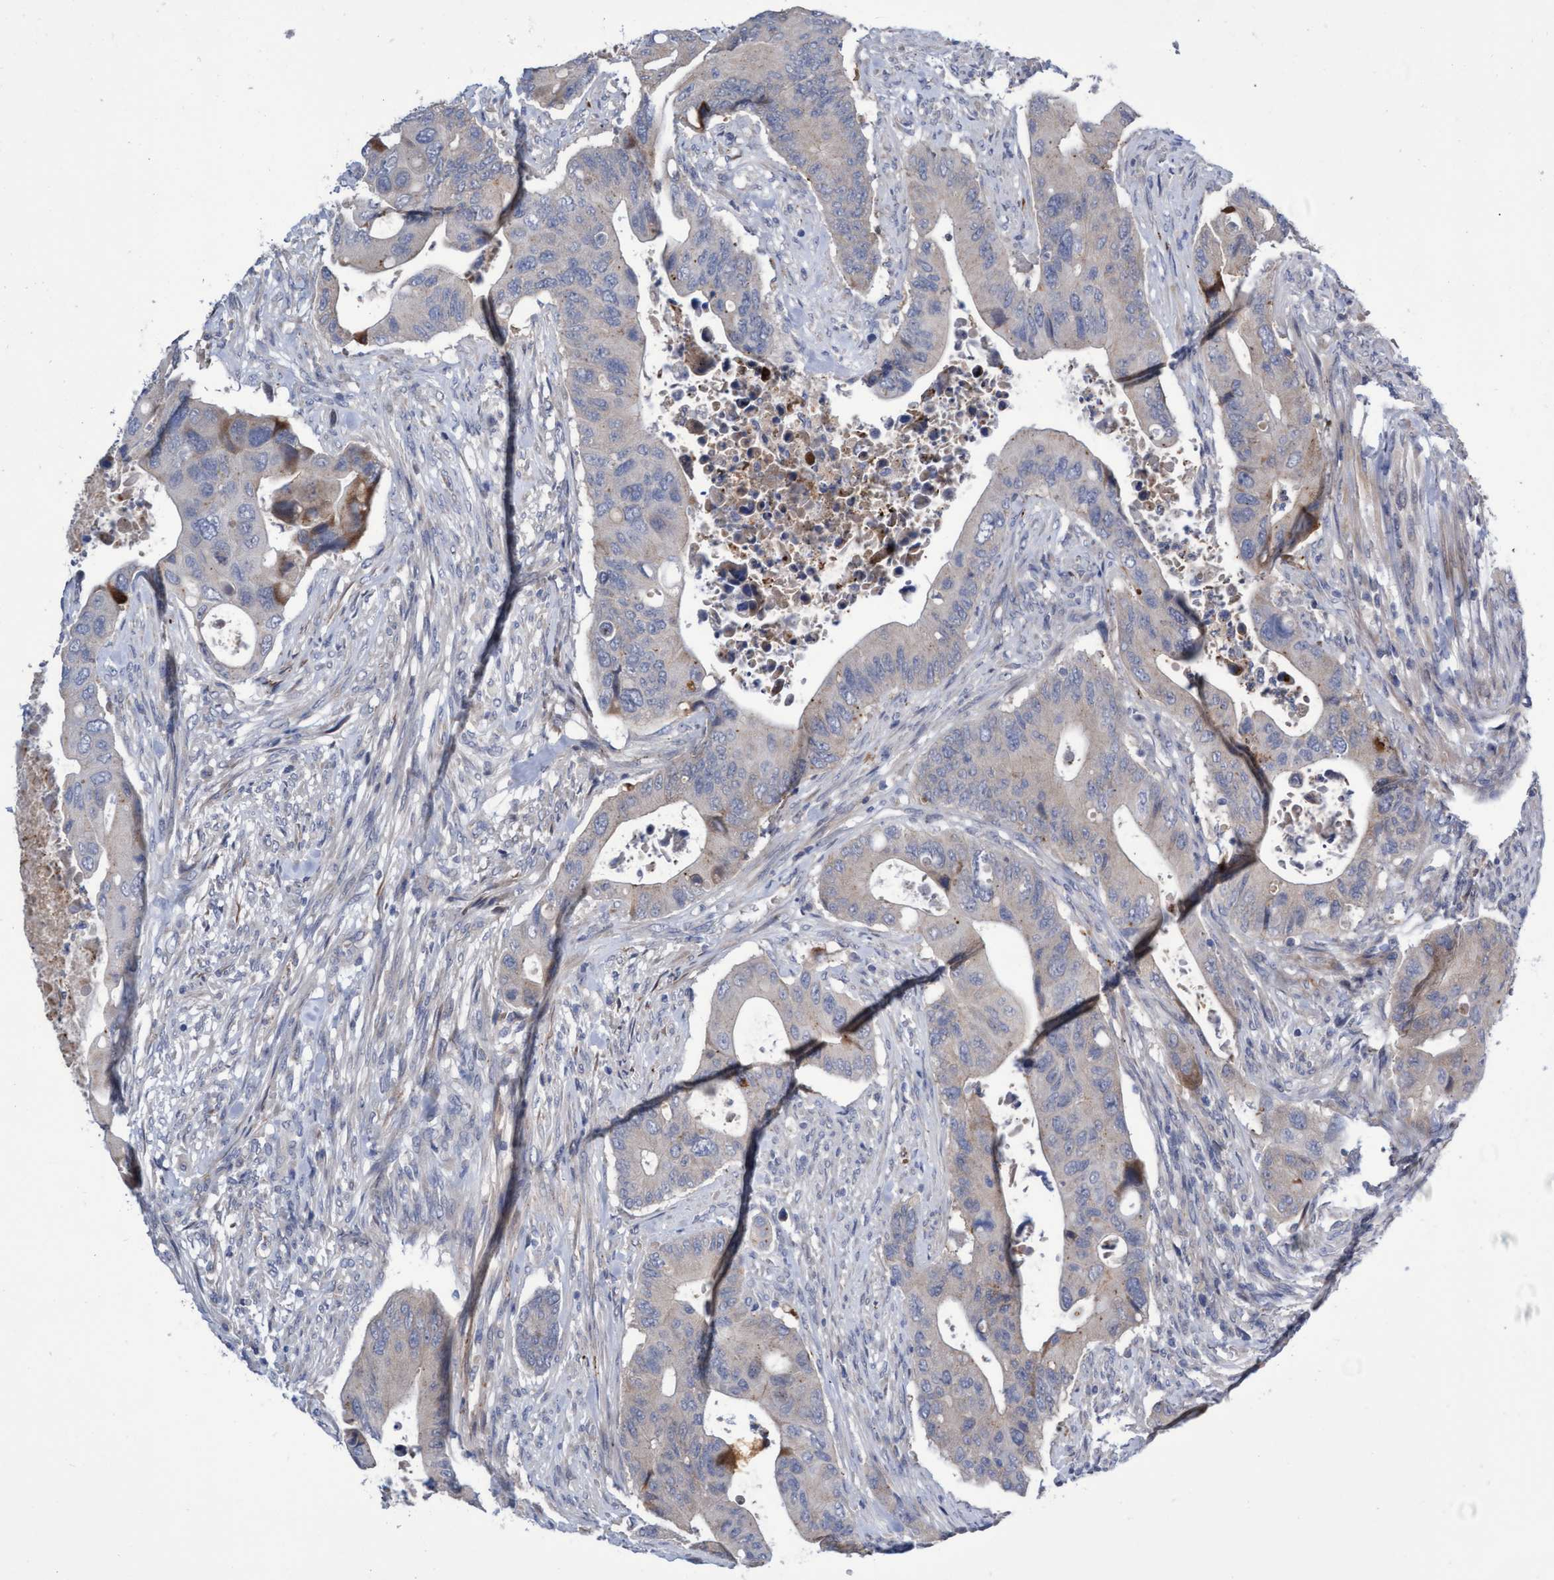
{"staining": {"intensity": "weak", "quantity": "<25%", "location": "cytoplasmic/membranous"}, "tissue": "colorectal cancer", "cell_type": "Tumor cells", "image_type": "cancer", "snomed": [{"axis": "morphology", "description": "Adenocarcinoma, NOS"}, {"axis": "topography", "description": "Rectum"}], "caption": "Immunohistochemical staining of colorectal cancer displays no significant staining in tumor cells. (DAB immunohistochemistry (IHC) with hematoxylin counter stain).", "gene": "ABCF2", "patient": {"sex": "female", "age": 57}}